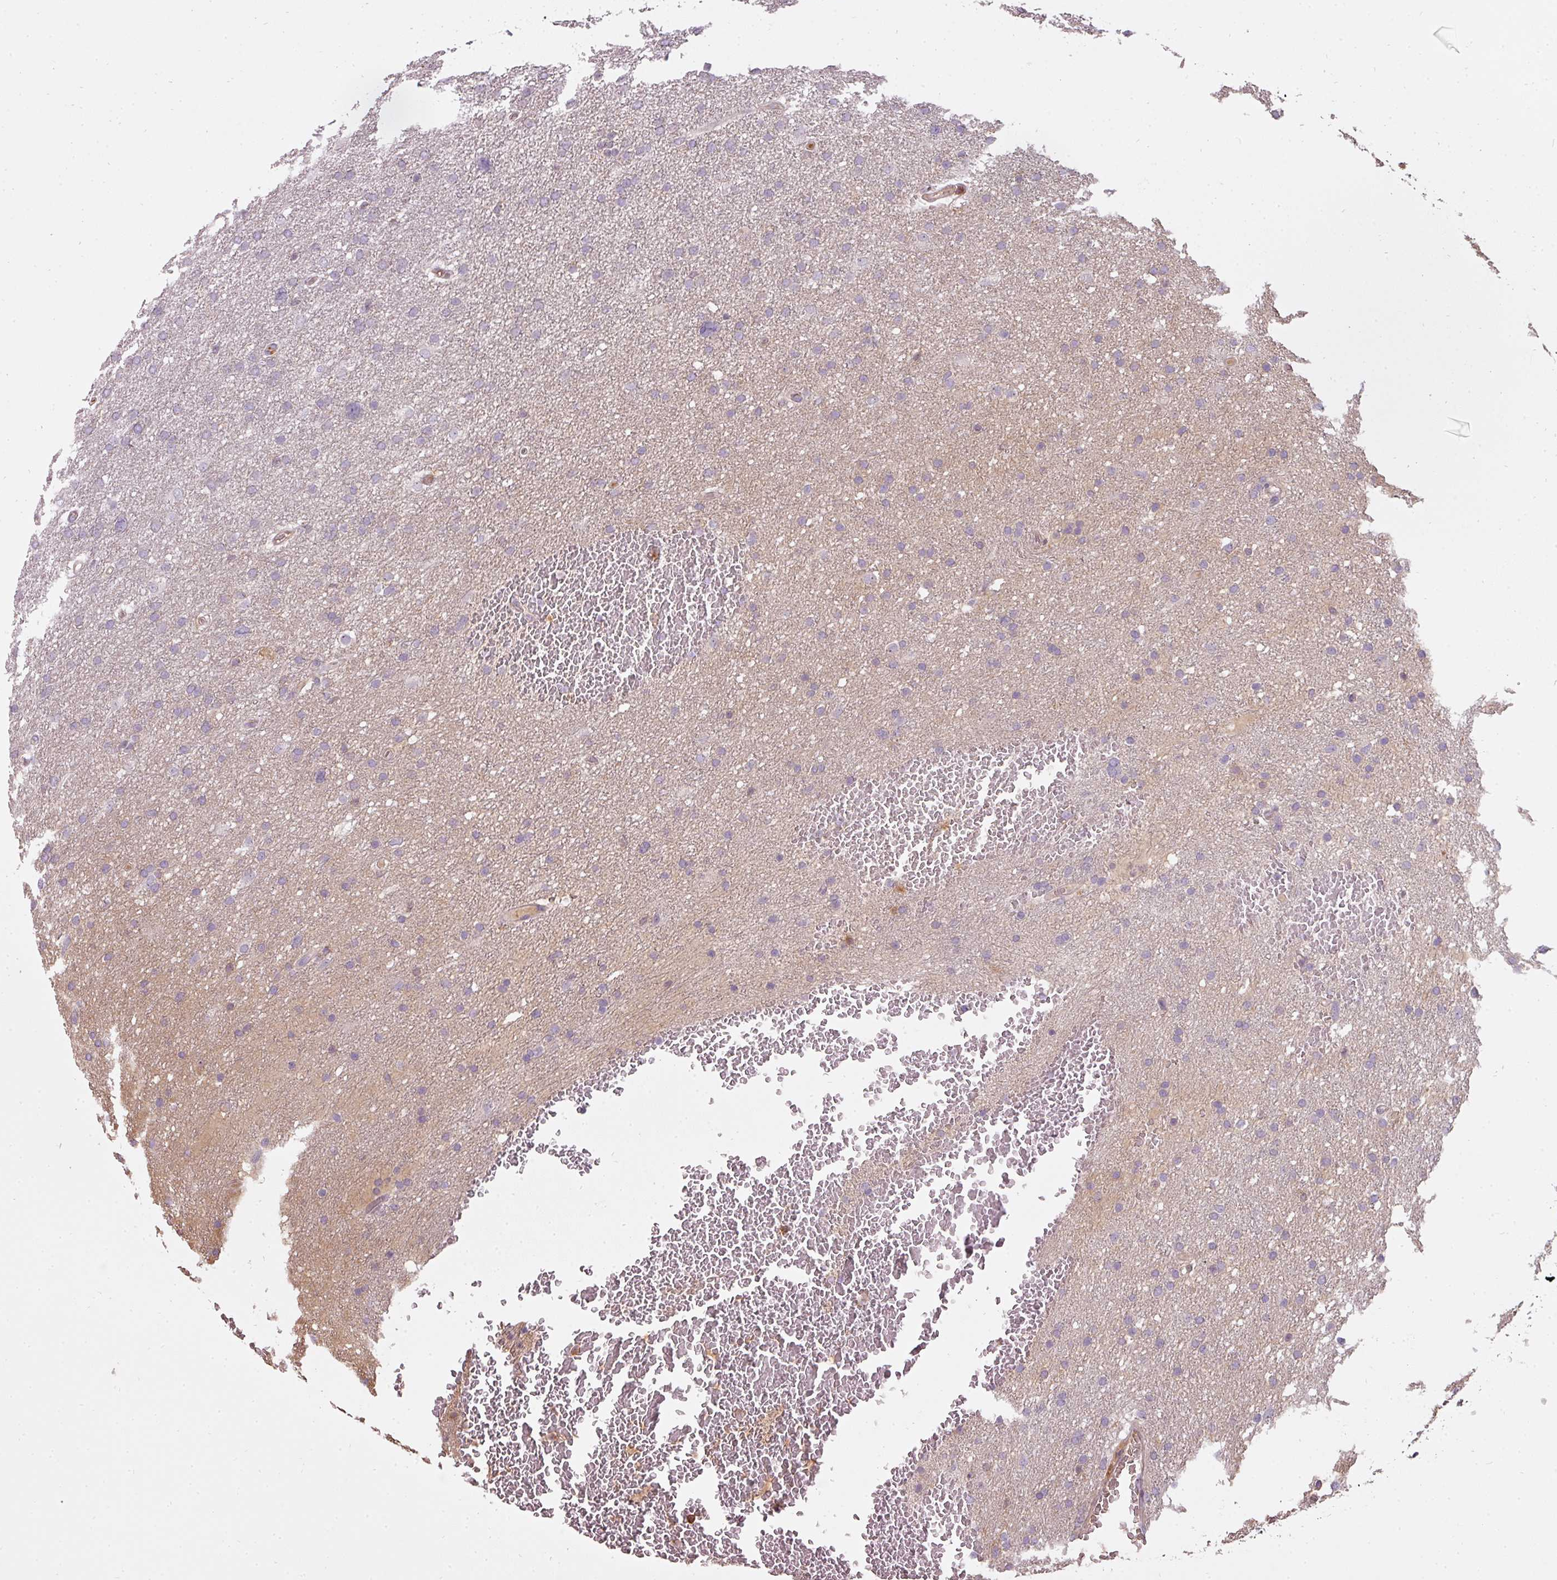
{"staining": {"intensity": "negative", "quantity": "none", "location": "none"}, "tissue": "glioma", "cell_type": "Tumor cells", "image_type": "cancer", "snomed": [{"axis": "morphology", "description": "Glioma, malignant, High grade"}, {"axis": "topography", "description": "Cerebral cortex"}], "caption": "High magnification brightfield microscopy of malignant glioma (high-grade) stained with DAB (3,3'-diaminobenzidine) (brown) and counterstained with hematoxylin (blue): tumor cells show no significant staining. (Brightfield microscopy of DAB immunohistochemistry (IHC) at high magnification).", "gene": "STK4", "patient": {"sex": "female", "age": 36}}